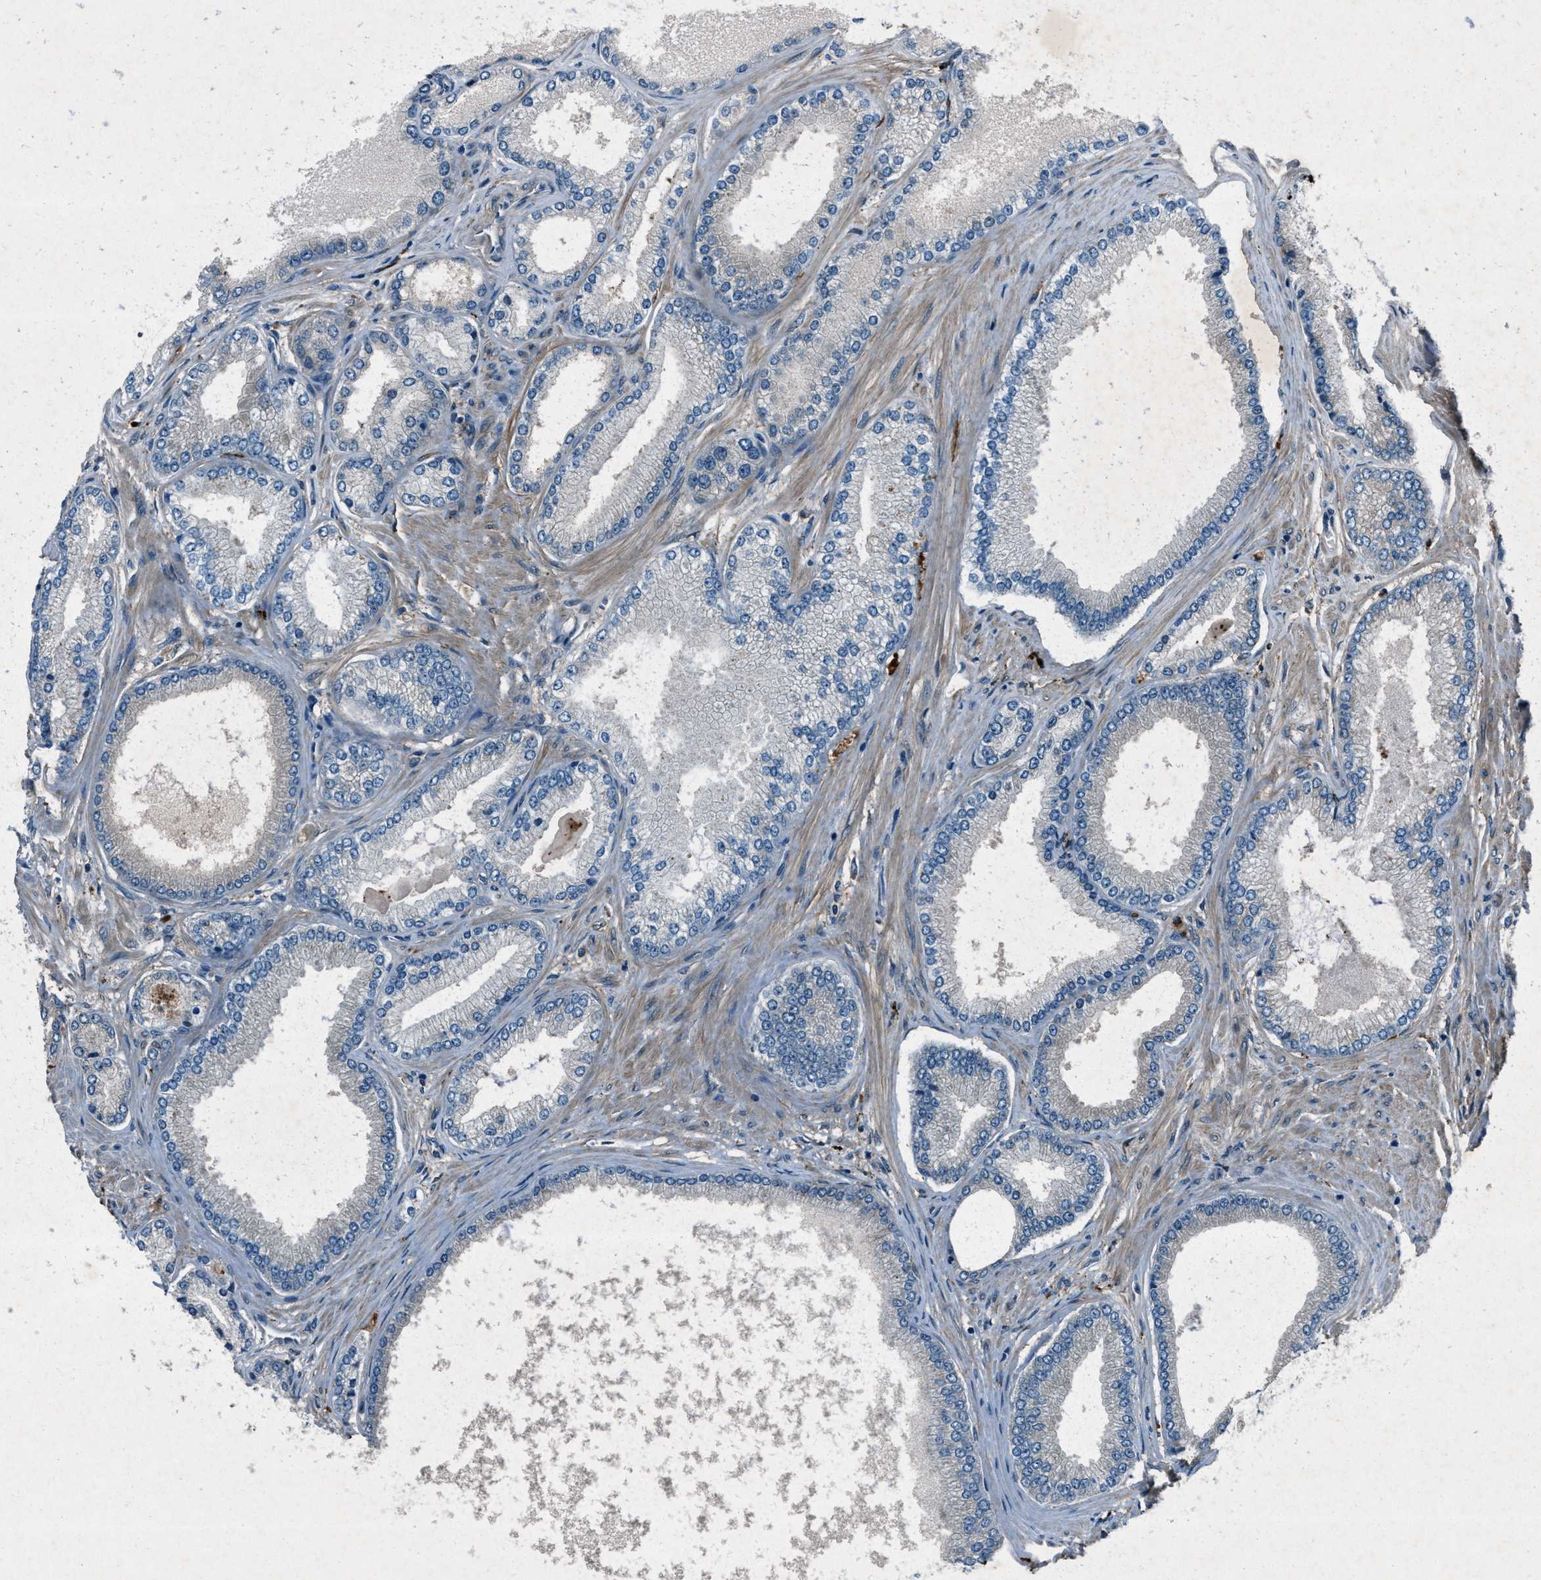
{"staining": {"intensity": "negative", "quantity": "none", "location": "none"}, "tissue": "prostate cancer", "cell_type": "Tumor cells", "image_type": "cancer", "snomed": [{"axis": "morphology", "description": "Adenocarcinoma, High grade"}, {"axis": "topography", "description": "Prostate"}], "caption": "High power microscopy histopathology image of an immunohistochemistry micrograph of adenocarcinoma (high-grade) (prostate), revealing no significant positivity in tumor cells. (Brightfield microscopy of DAB (3,3'-diaminobenzidine) IHC at high magnification).", "gene": "EPSTI1", "patient": {"sex": "male", "age": 61}}